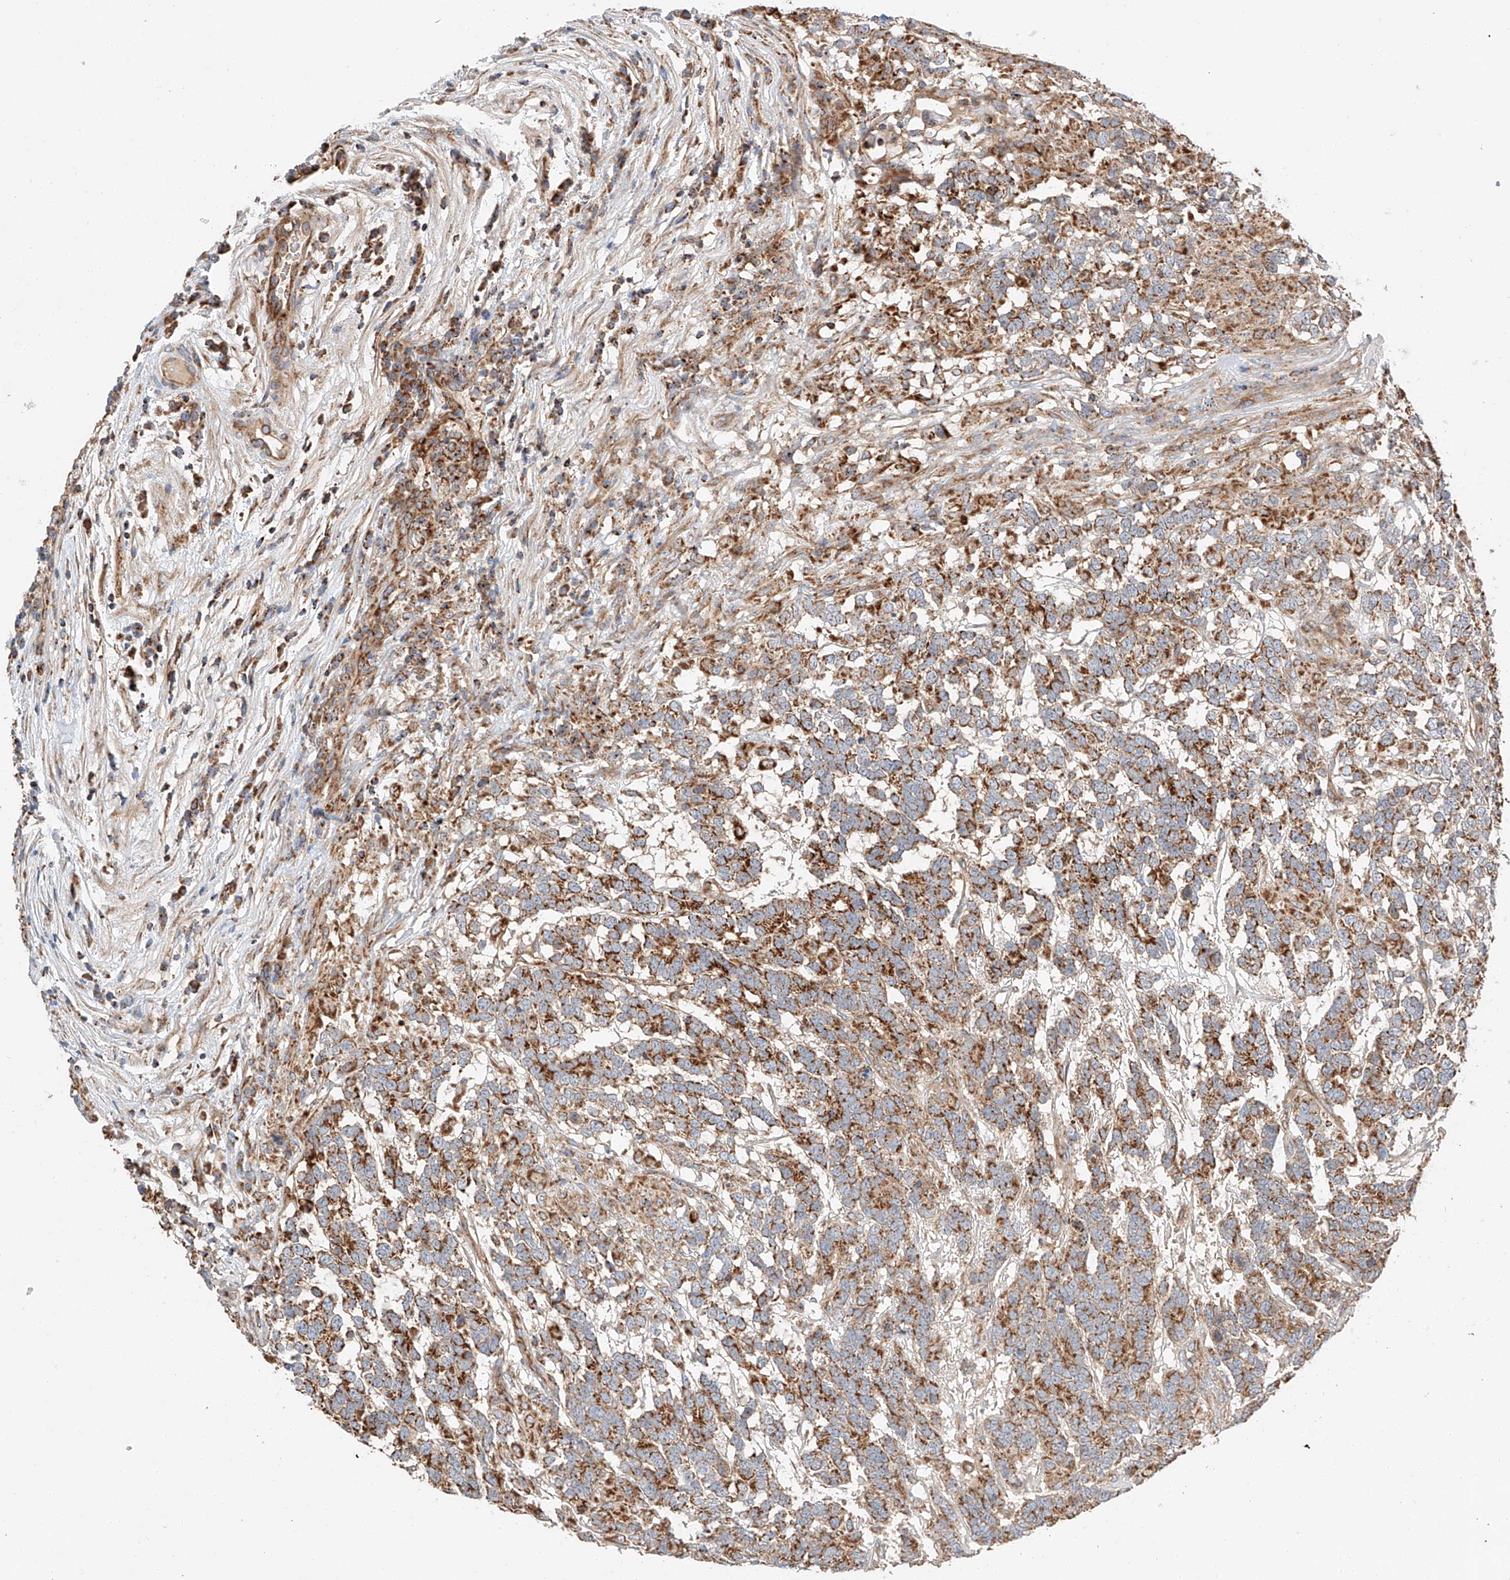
{"staining": {"intensity": "strong", "quantity": ">75%", "location": "cytoplasmic/membranous"}, "tissue": "testis cancer", "cell_type": "Tumor cells", "image_type": "cancer", "snomed": [{"axis": "morphology", "description": "Carcinoma, Embryonal, NOS"}, {"axis": "topography", "description": "Testis"}], "caption": "Testis cancer stained with a protein marker exhibits strong staining in tumor cells.", "gene": "RUSC1", "patient": {"sex": "male", "age": 26}}